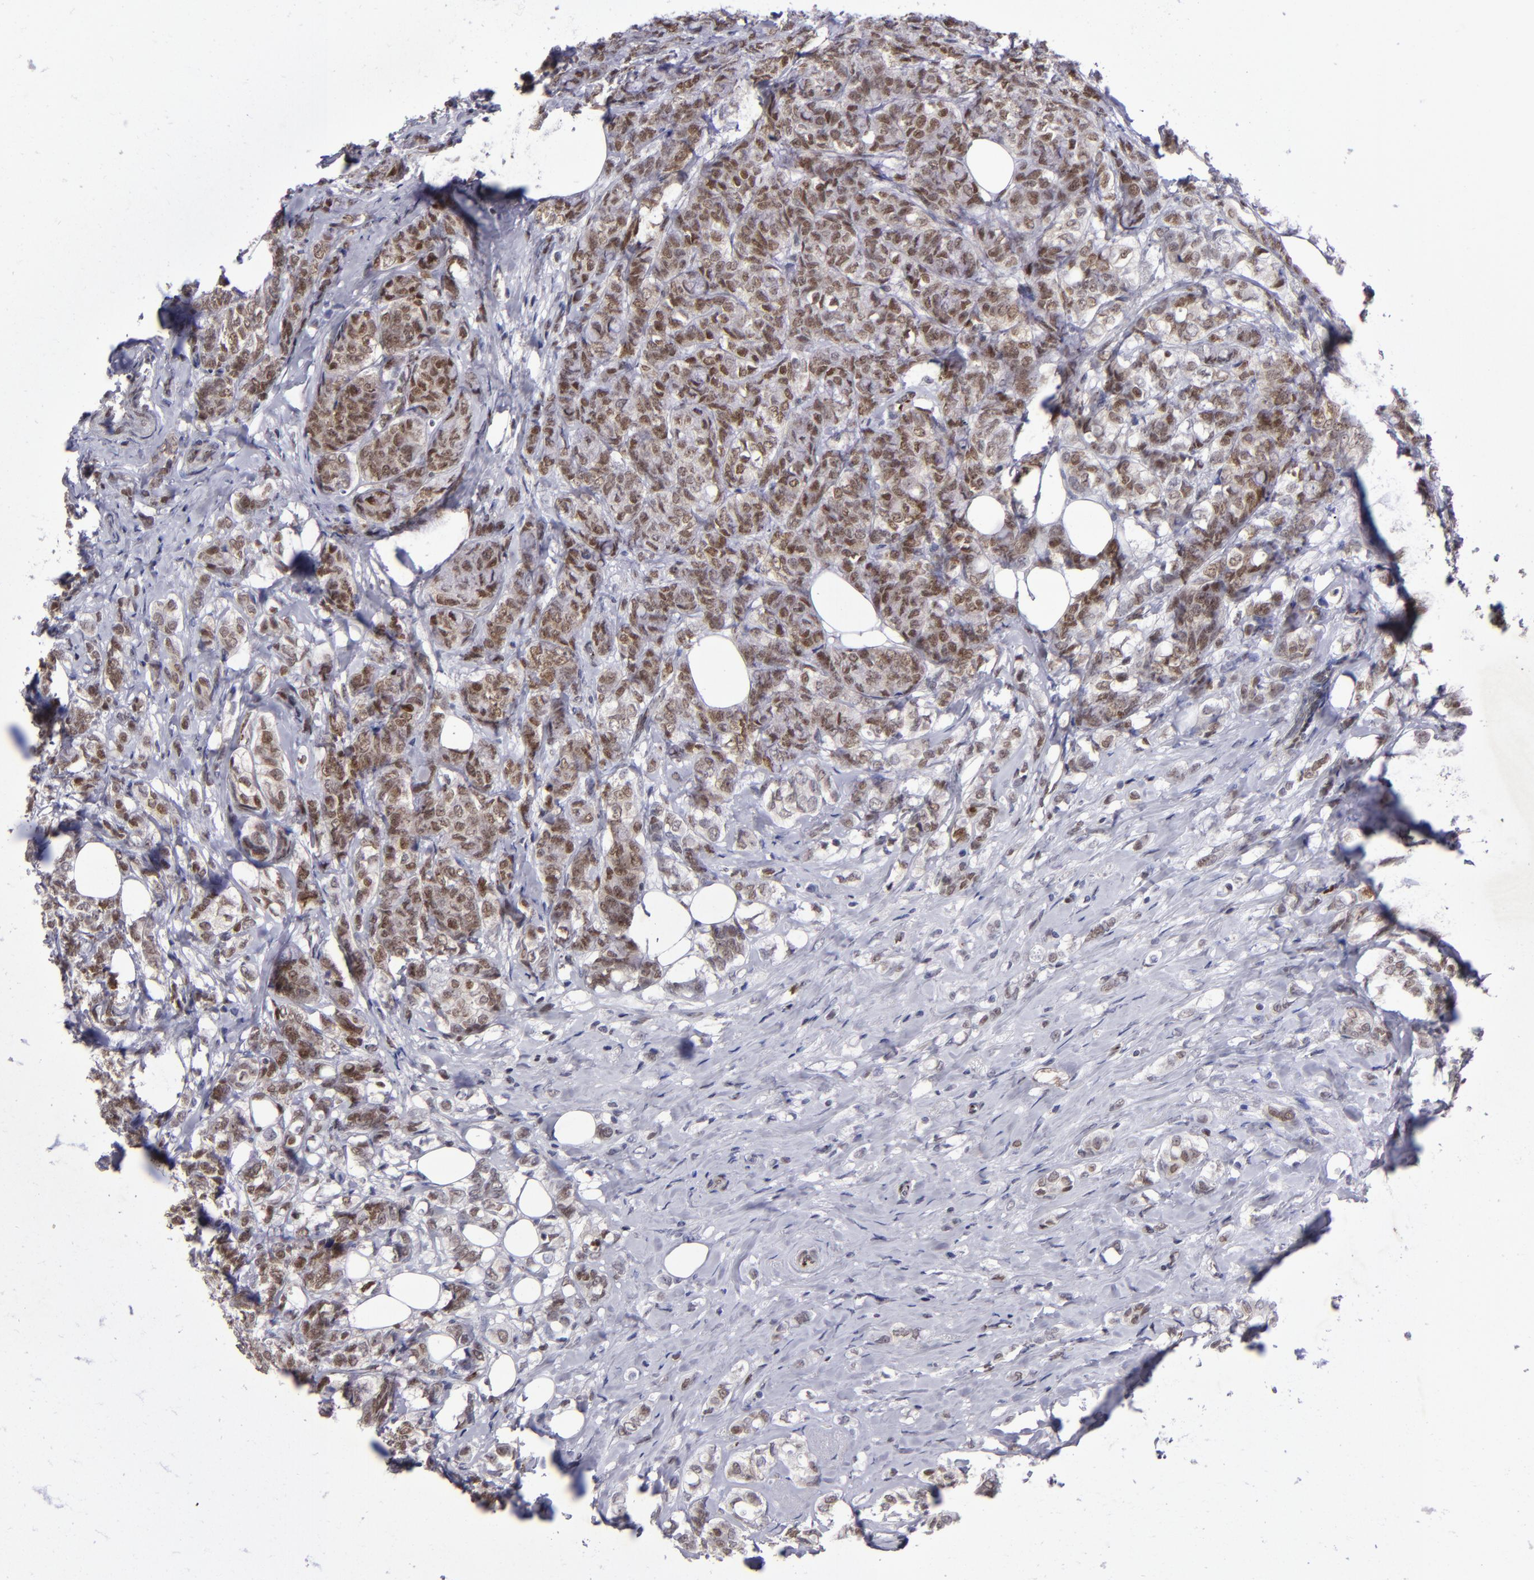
{"staining": {"intensity": "strong", "quantity": ">75%", "location": "cytoplasmic/membranous,nuclear"}, "tissue": "breast cancer", "cell_type": "Tumor cells", "image_type": "cancer", "snomed": [{"axis": "morphology", "description": "Lobular carcinoma"}, {"axis": "topography", "description": "Breast"}], "caption": "The image reveals a brown stain indicating the presence of a protein in the cytoplasmic/membranous and nuclear of tumor cells in breast lobular carcinoma. (DAB (3,3'-diaminobenzidine) IHC with brightfield microscopy, high magnification).", "gene": "MGMT", "patient": {"sex": "female", "age": 60}}